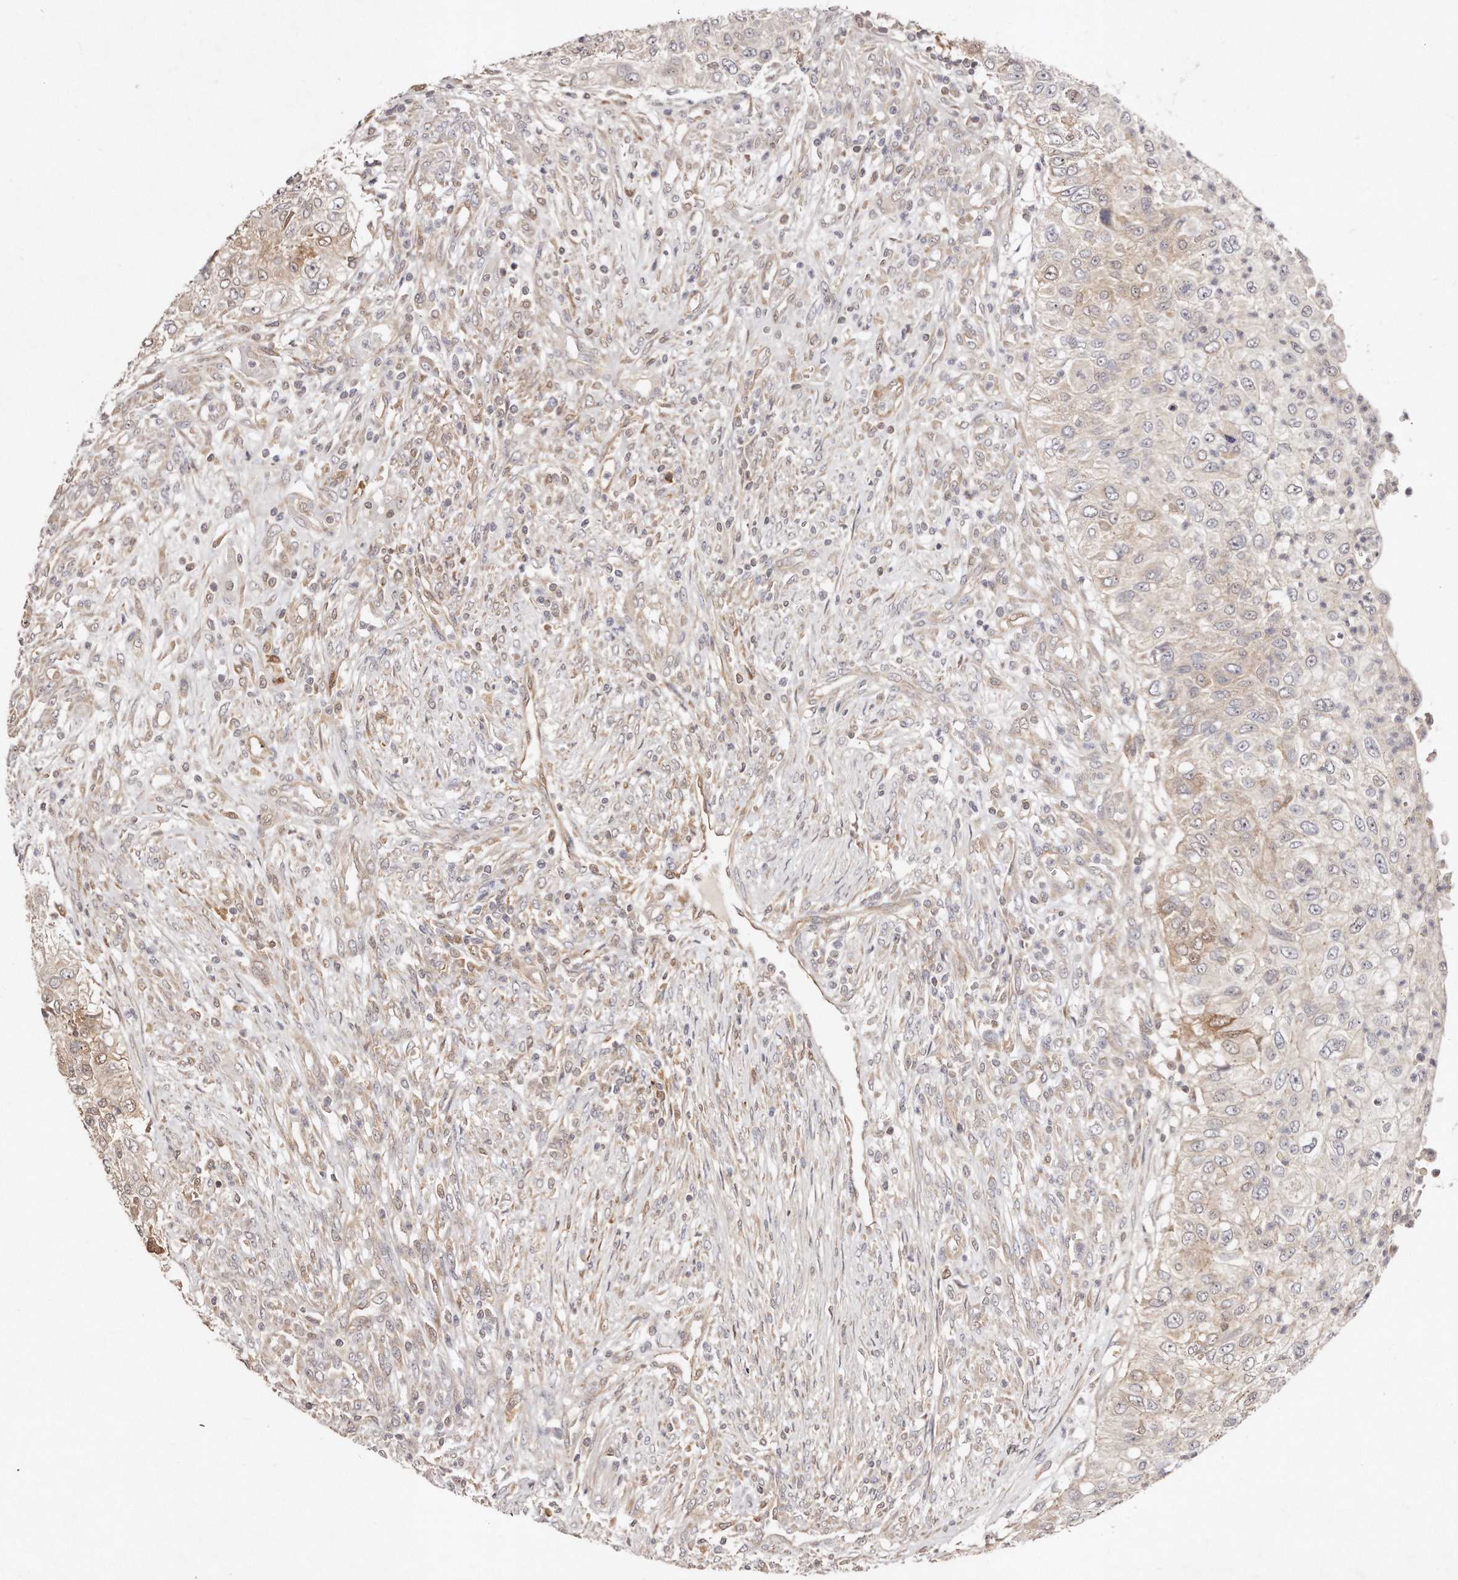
{"staining": {"intensity": "moderate", "quantity": "<25%", "location": "cytoplasmic/membranous"}, "tissue": "urothelial cancer", "cell_type": "Tumor cells", "image_type": "cancer", "snomed": [{"axis": "morphology", "description": "Urothelial carcinoma, High grade"}, {"axis": "topography", "description": "Urinary bladder"}], "caption": "High-power microscopy captured an immunohistochemistry (IHC) histopathology image of urothelial cancer, revealing moderate cytoplasmic/membranous staining in approximately <25% of tumor cells. The staining is performed using DAB brown chromogen to label protein expression. The nuclei are counter-stained blue using hematoxylin.", "gene": "GBP4", "patient": {"sex": "female", "age": 60}}